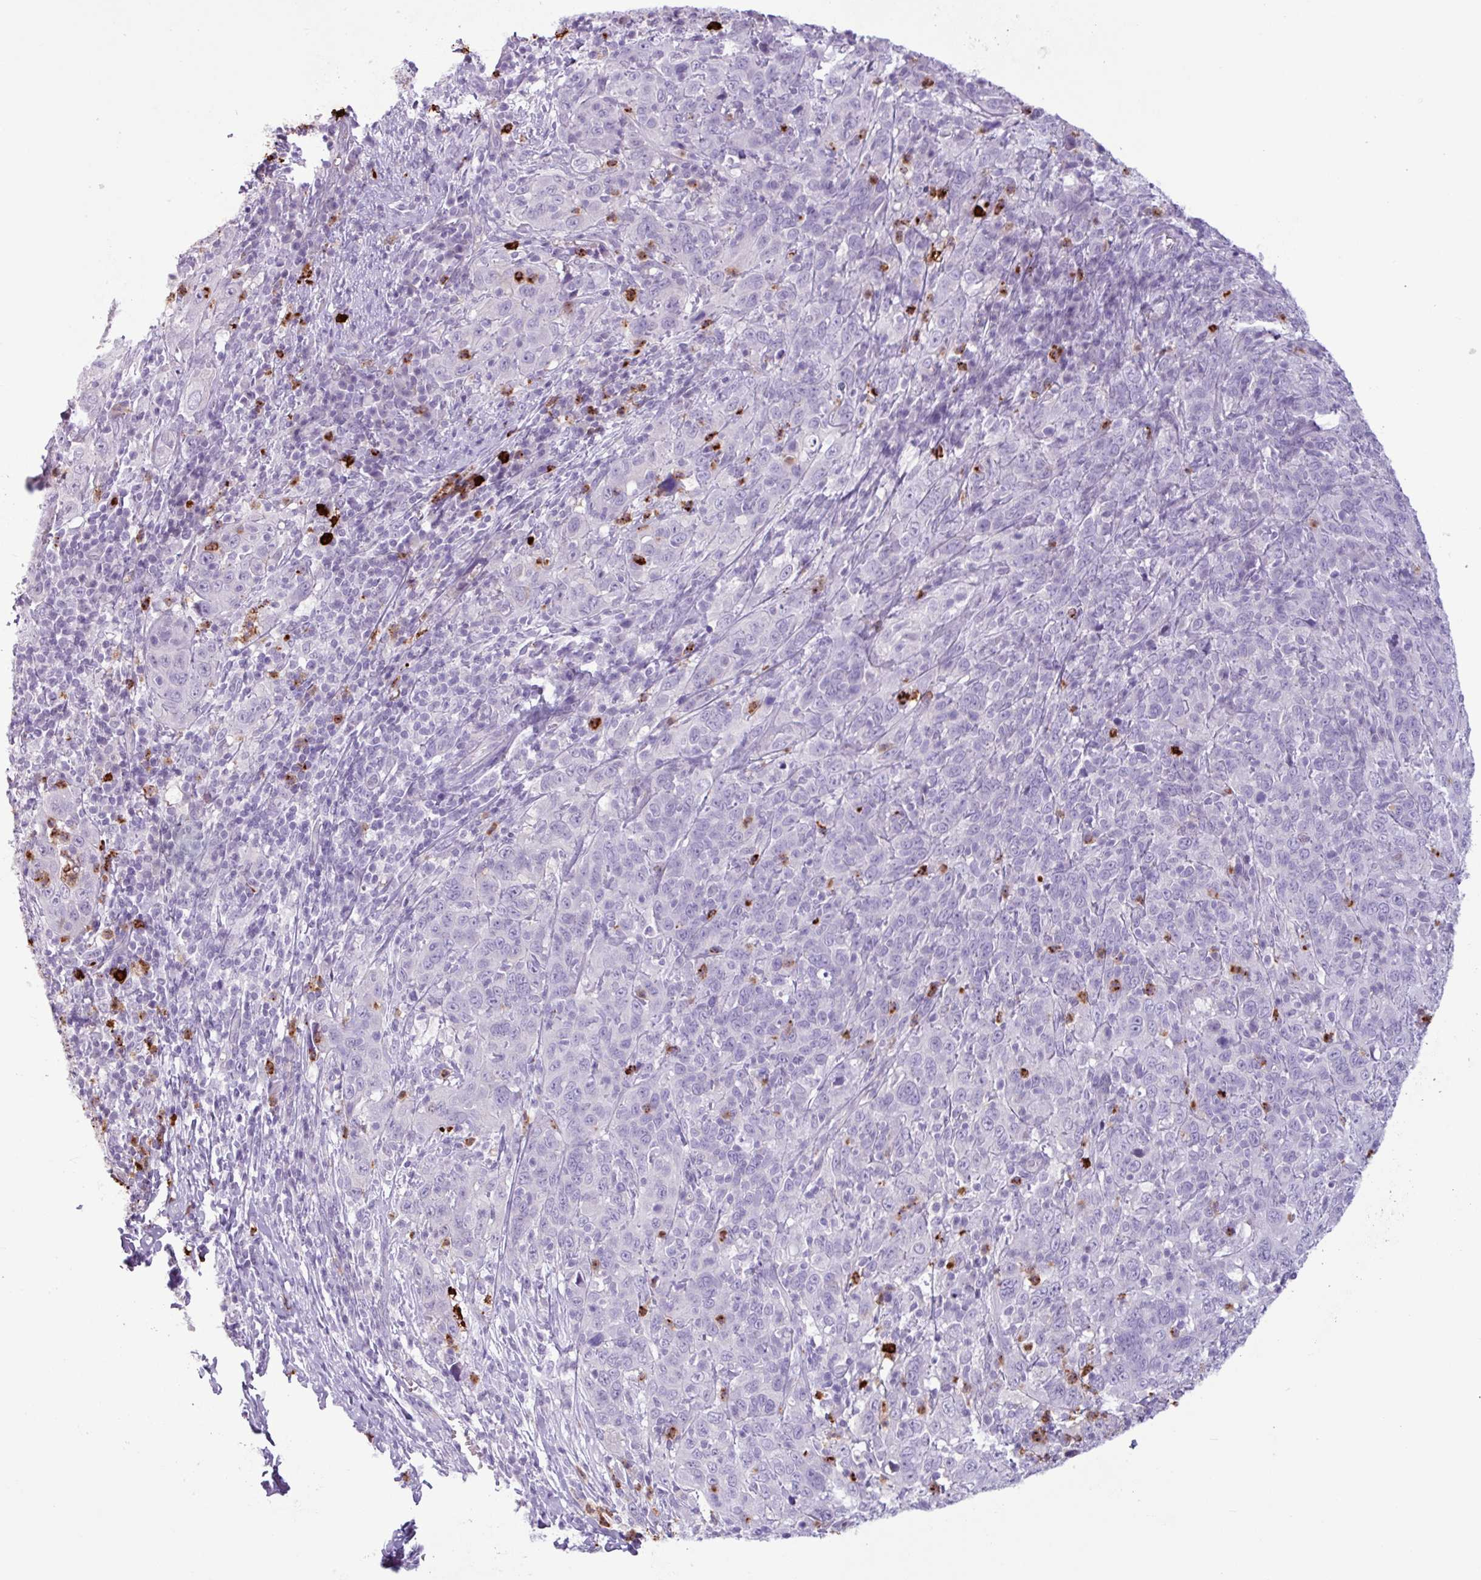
{"staining": {"intensity": "negative", "quantity": "none", "location": "none"}, "tissue": "cervical cancer", "cell_type": "Tumor cells", "image_type": "cancer", "snomed": [{"axis": "morphology", "description": "Squamous cell carcinoma, NOS"}, {"axis": "topography", "description": "Cervix"}], "caption": "Cervical squamous cell carcinoma was stained to show a protein in brown. There is no significant positivity in tumor cells. (DAB immunohistochemistry (IHC), high magnification).", "gene": "TMEM178A", "patient": {"sex": "female", "age": 46}}